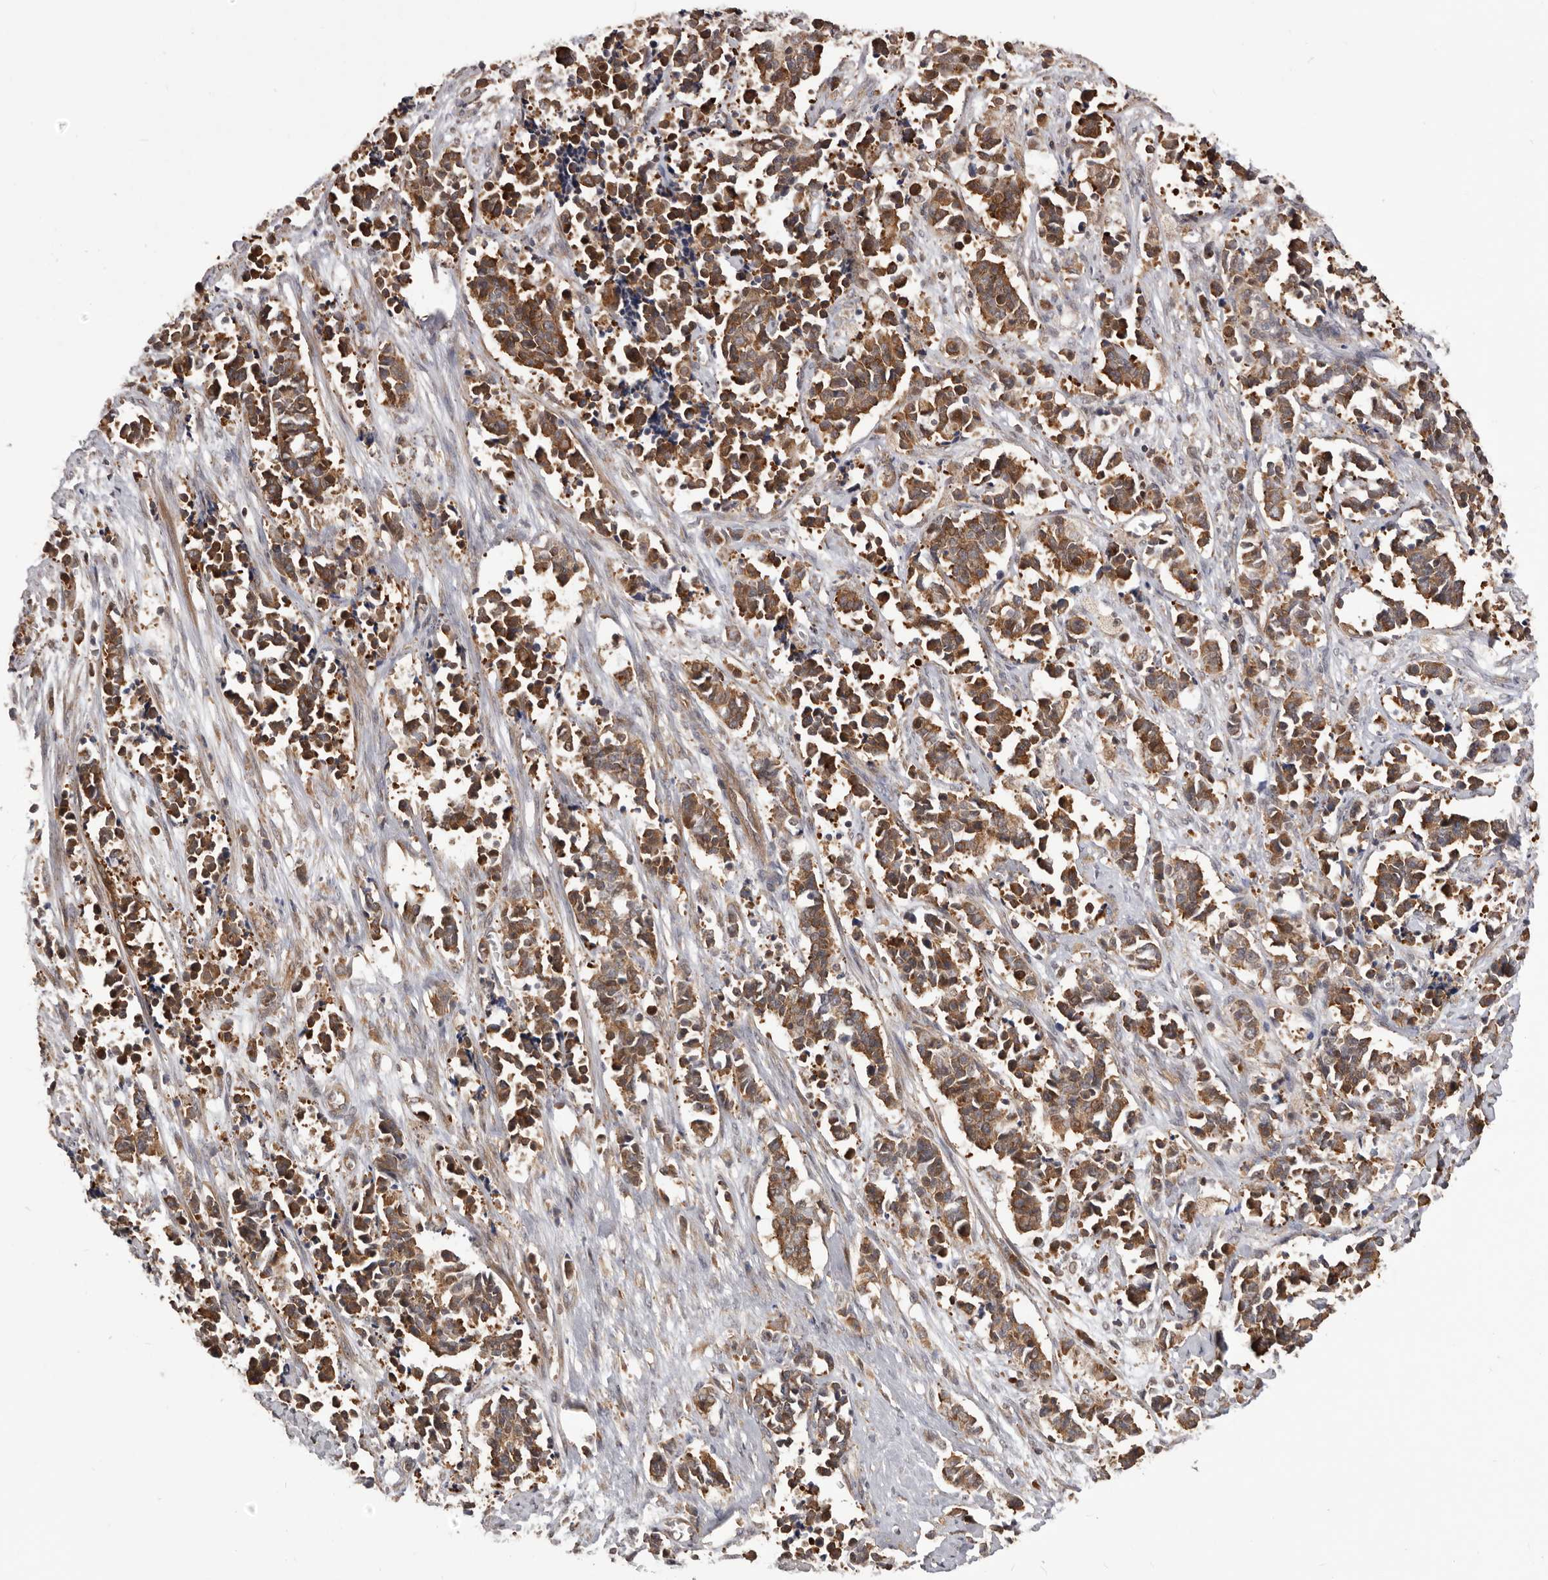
{"staining": {"intensity": "moderate", "quantity": ">75%", "location": "cytoplasmic/membranous"}, "tissue": "cervical cancer", "cell_type": "Tumor cells", "image_type": "cancer", "snomed": [{"axis": "morphology", "description": "Normal tissue, NOS"}, {"axis": "morphology", "description": "Squamous cell carcinoma, NOS"}, {"axis": "topography", "description": "Cervix"}], "caption": "Cervical cancer (squamous cell carcinoma) stained for a protein (brown) reveals moderate cytoplasmic/membranous positive expression in approximately >75% of tumor cells.", "gene": "HBS1L", "patient": {"sex": "female", "age": 35}}